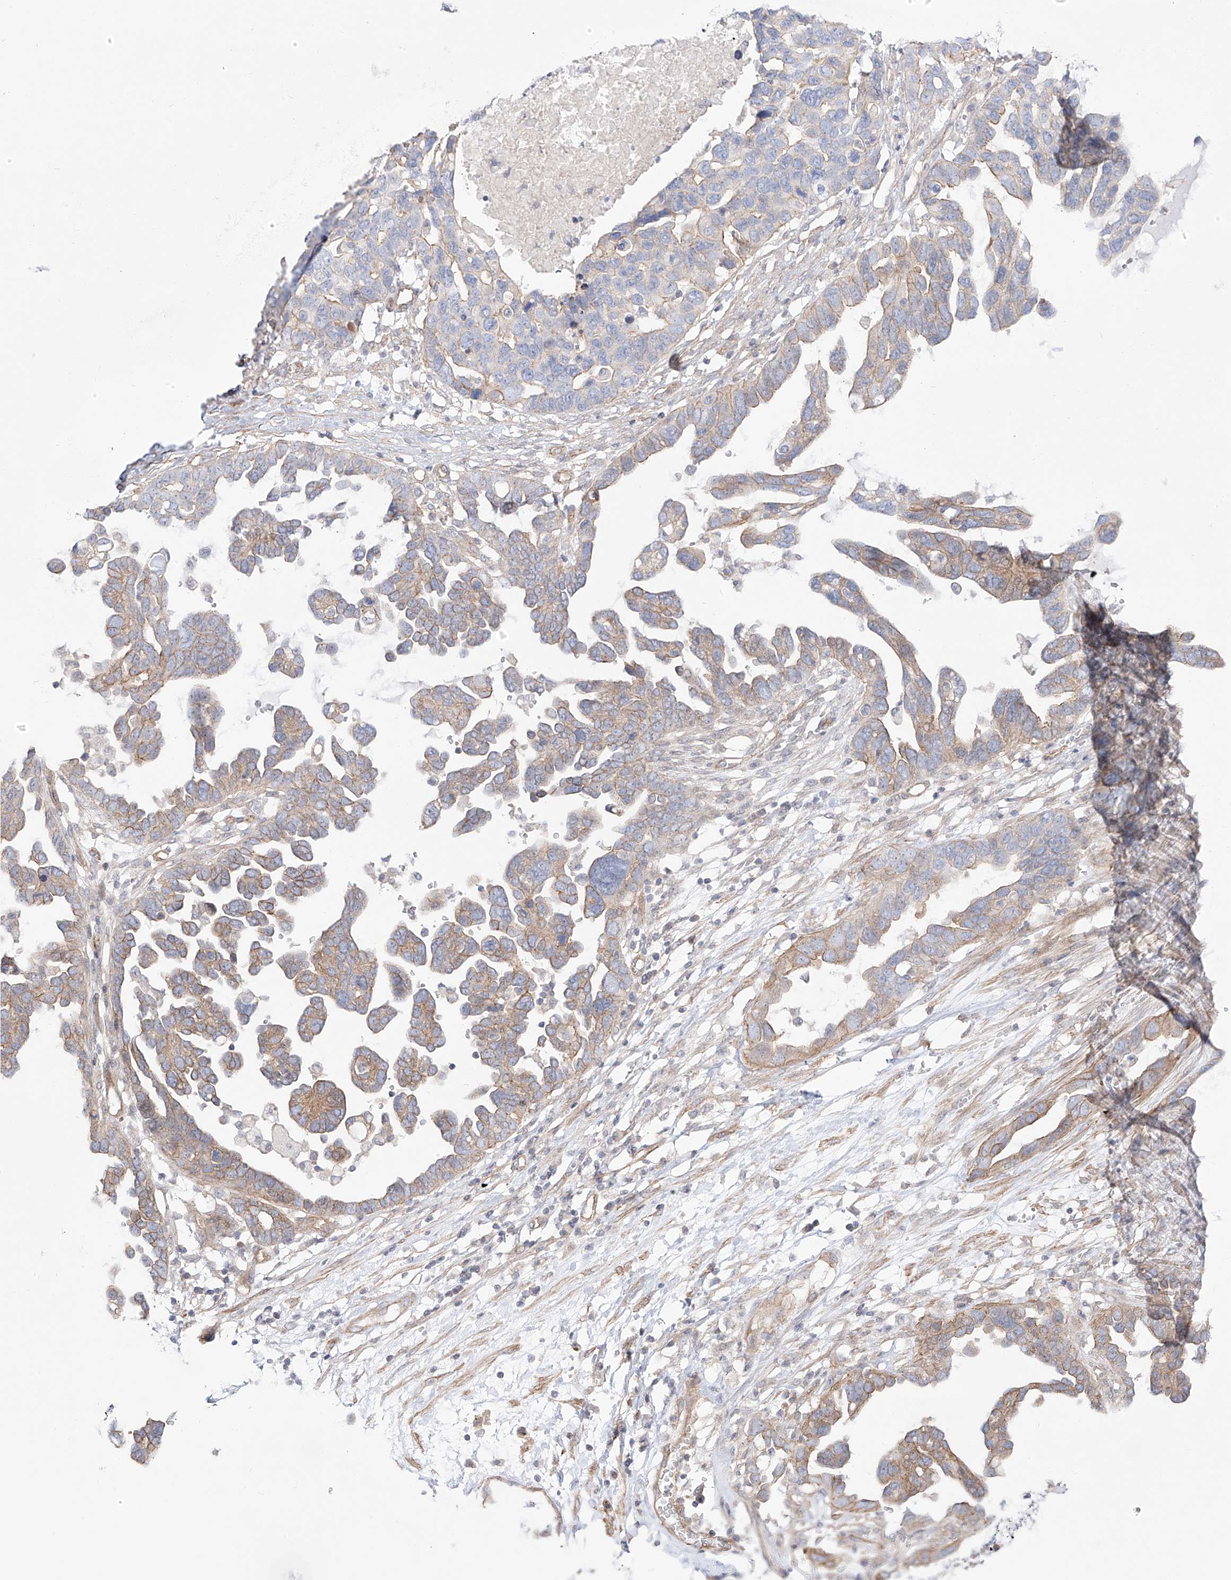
{"staining": {"intensity": "moderate", "quantity": "<25%", "location": "cytoplasmic/membranous"}, "tissue": "ovarian cancer", "cell_type": "Tumor cells", "image_type": "cancer", "snomed": [{"axis": "morphology", "description": "Cystadenocarcinoma, serous, NOS"}, {"axis": "topography", "description": "Ovary"}], "caption": "A high-resolution histopathology image shows immunohistochemistry staining of ovarian serous cystadenocarcinoma, which shows moderate cytoplasmic/membranous staining in about <25% of tumor cells. The staining was performed using DAB (3,3'-diaminobenzidine), with brown indicating positive protein expression. Nuclei are stained blue with hematoxylin.", "gene": "ZNF180", "patient": {"sex": "female", "age": 54}}